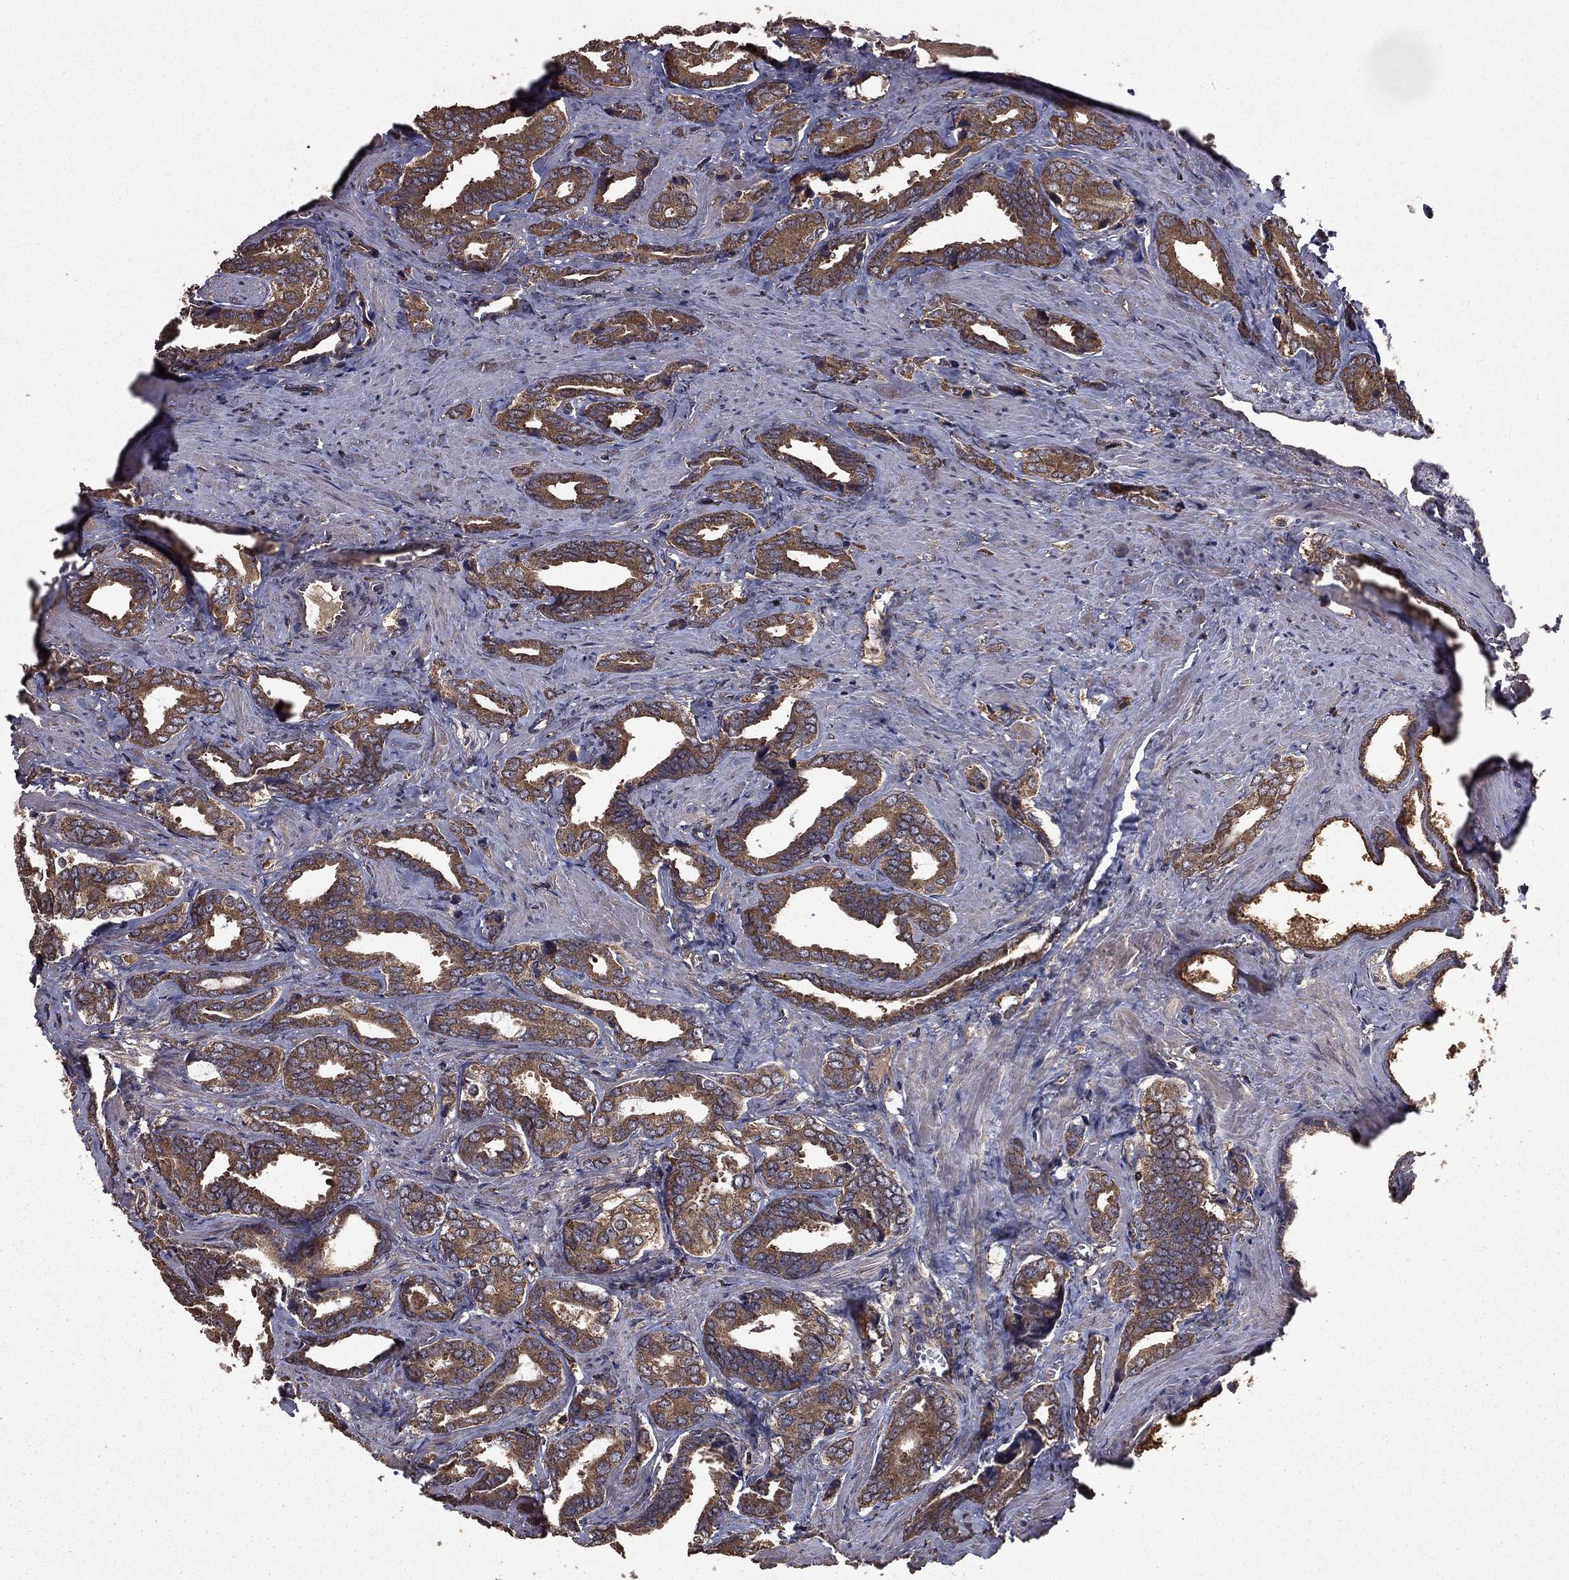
{"staining": {"intensity": "weak", "quantity": "25%-75%", "location": "cytoplasmic/membranous"}, "tissue": "prostate cancer", "cell_type": "Tumor cells", "image_type": "cancer", "snomed": [{"axis": "morphology", "description": "Adenocarcinoma, NOS"}, {"axis": "topography", "description": "Prostate"}], "caption": "Prostate cancer (adenocarcinoma) stained with a brown dye reveals weak cytoplasmic/membranous positive staining in about 25%-75% of tumor cells.", "gene": "BIRC6", "patient": {"sex": "male", "age": 66}}